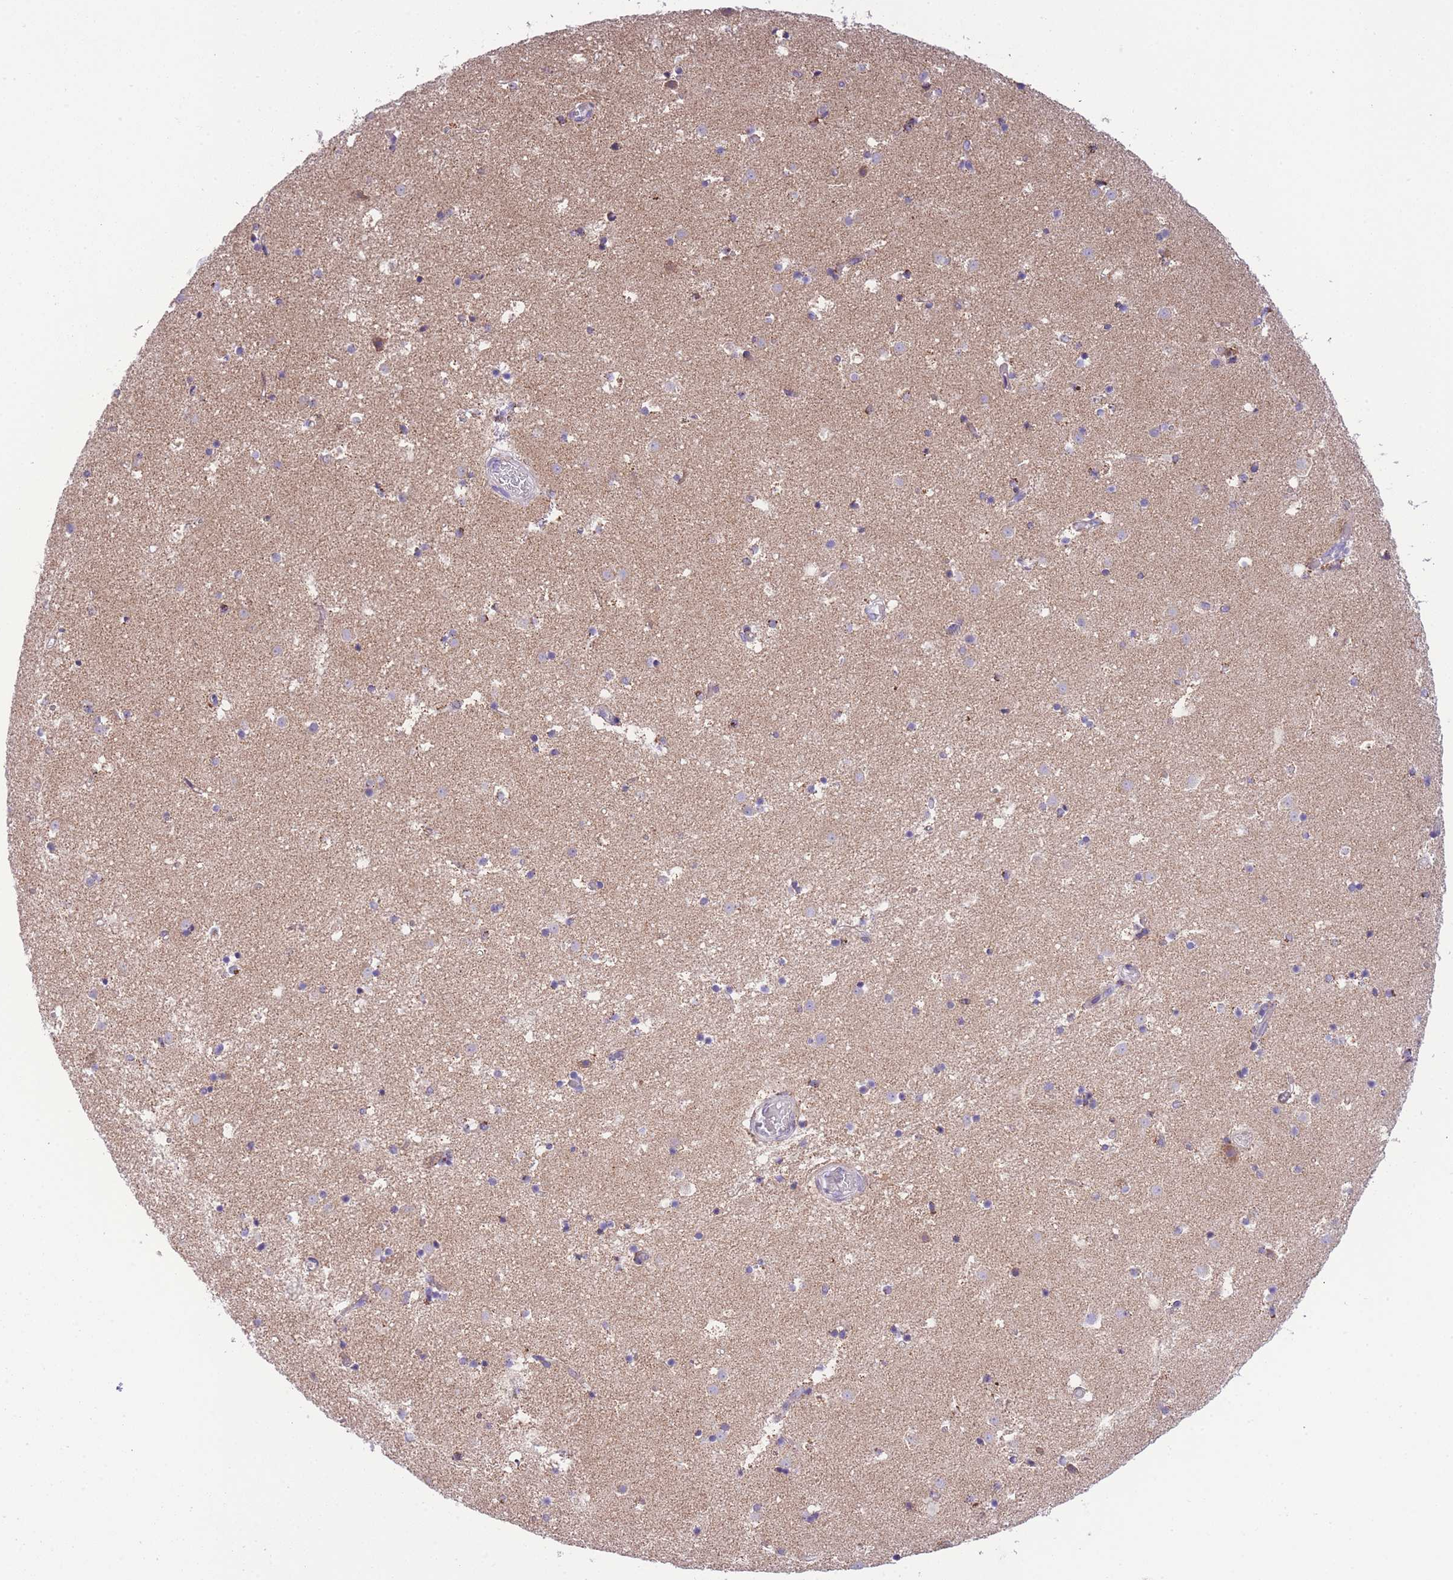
{"staining": {"intensity": "negative", "quantity": "none", "location": "none"}, "tissue": "caudate", "cell_type": "Glial cells", "image_type": "normal", "snomed": [{"axis": "morphology", "description": "Normal tissue, NOS"}, {"axis": "topography", "description": "Lateral ventricle wall"}], "caption": "The image shows no staining of glial cells in normal caudate.", "gene": "ST3GAL3", "patient": {"sex": "male", "age": 25}}